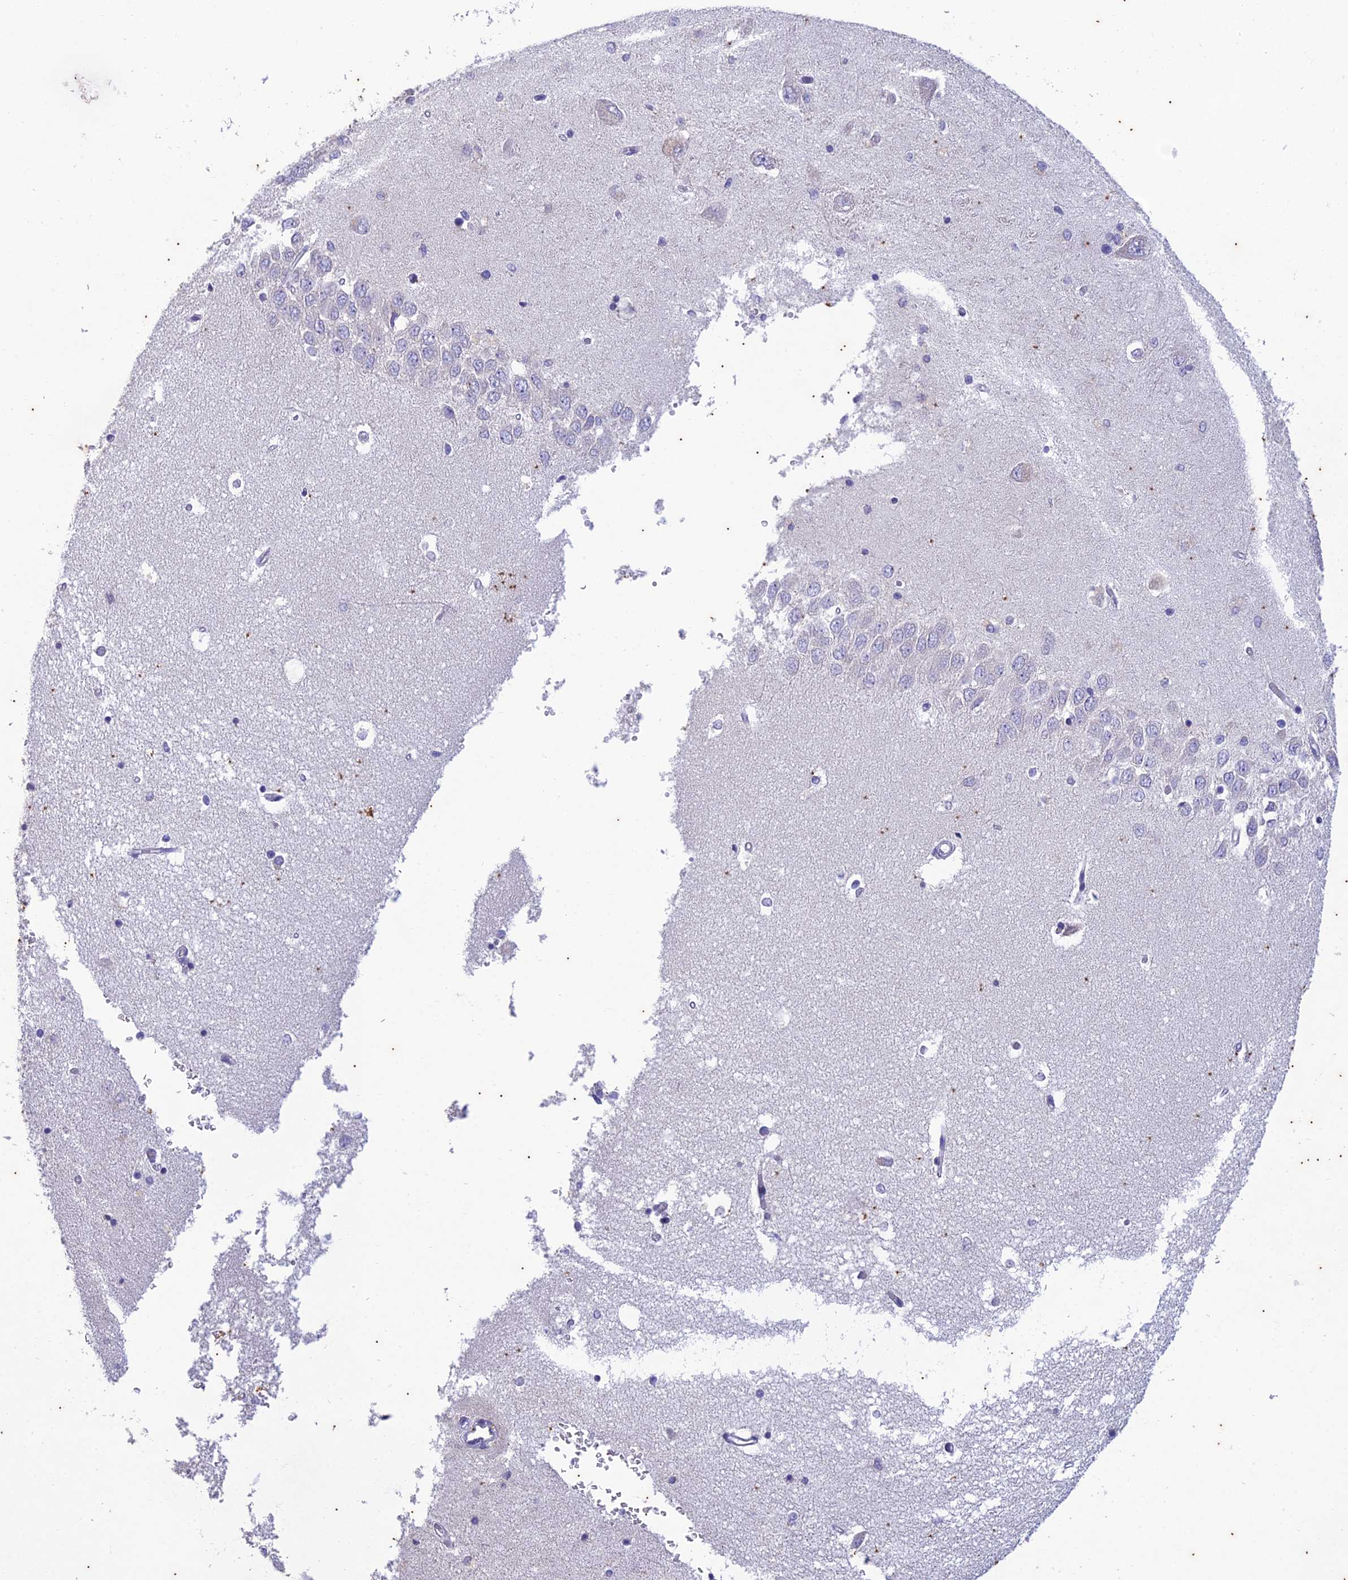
{"staining": {"intensity": "negative", "quantity": "none", "location": "none"}, "tissue": "hippocampus", "cell_type": "Glial cells", "image_type": "normal", "snomed": [{"axis": "morphology", "description": "Normal tissue, NOS"}, {"axis": "topography", "description": "Hippocampus"}], "caption": "Immunohistochemistry (IHC) of normal human hippocampus exhibits no expression in glial cells.", "gene": "TMEM40", "patient": {"sex": "male", "age": 45}}